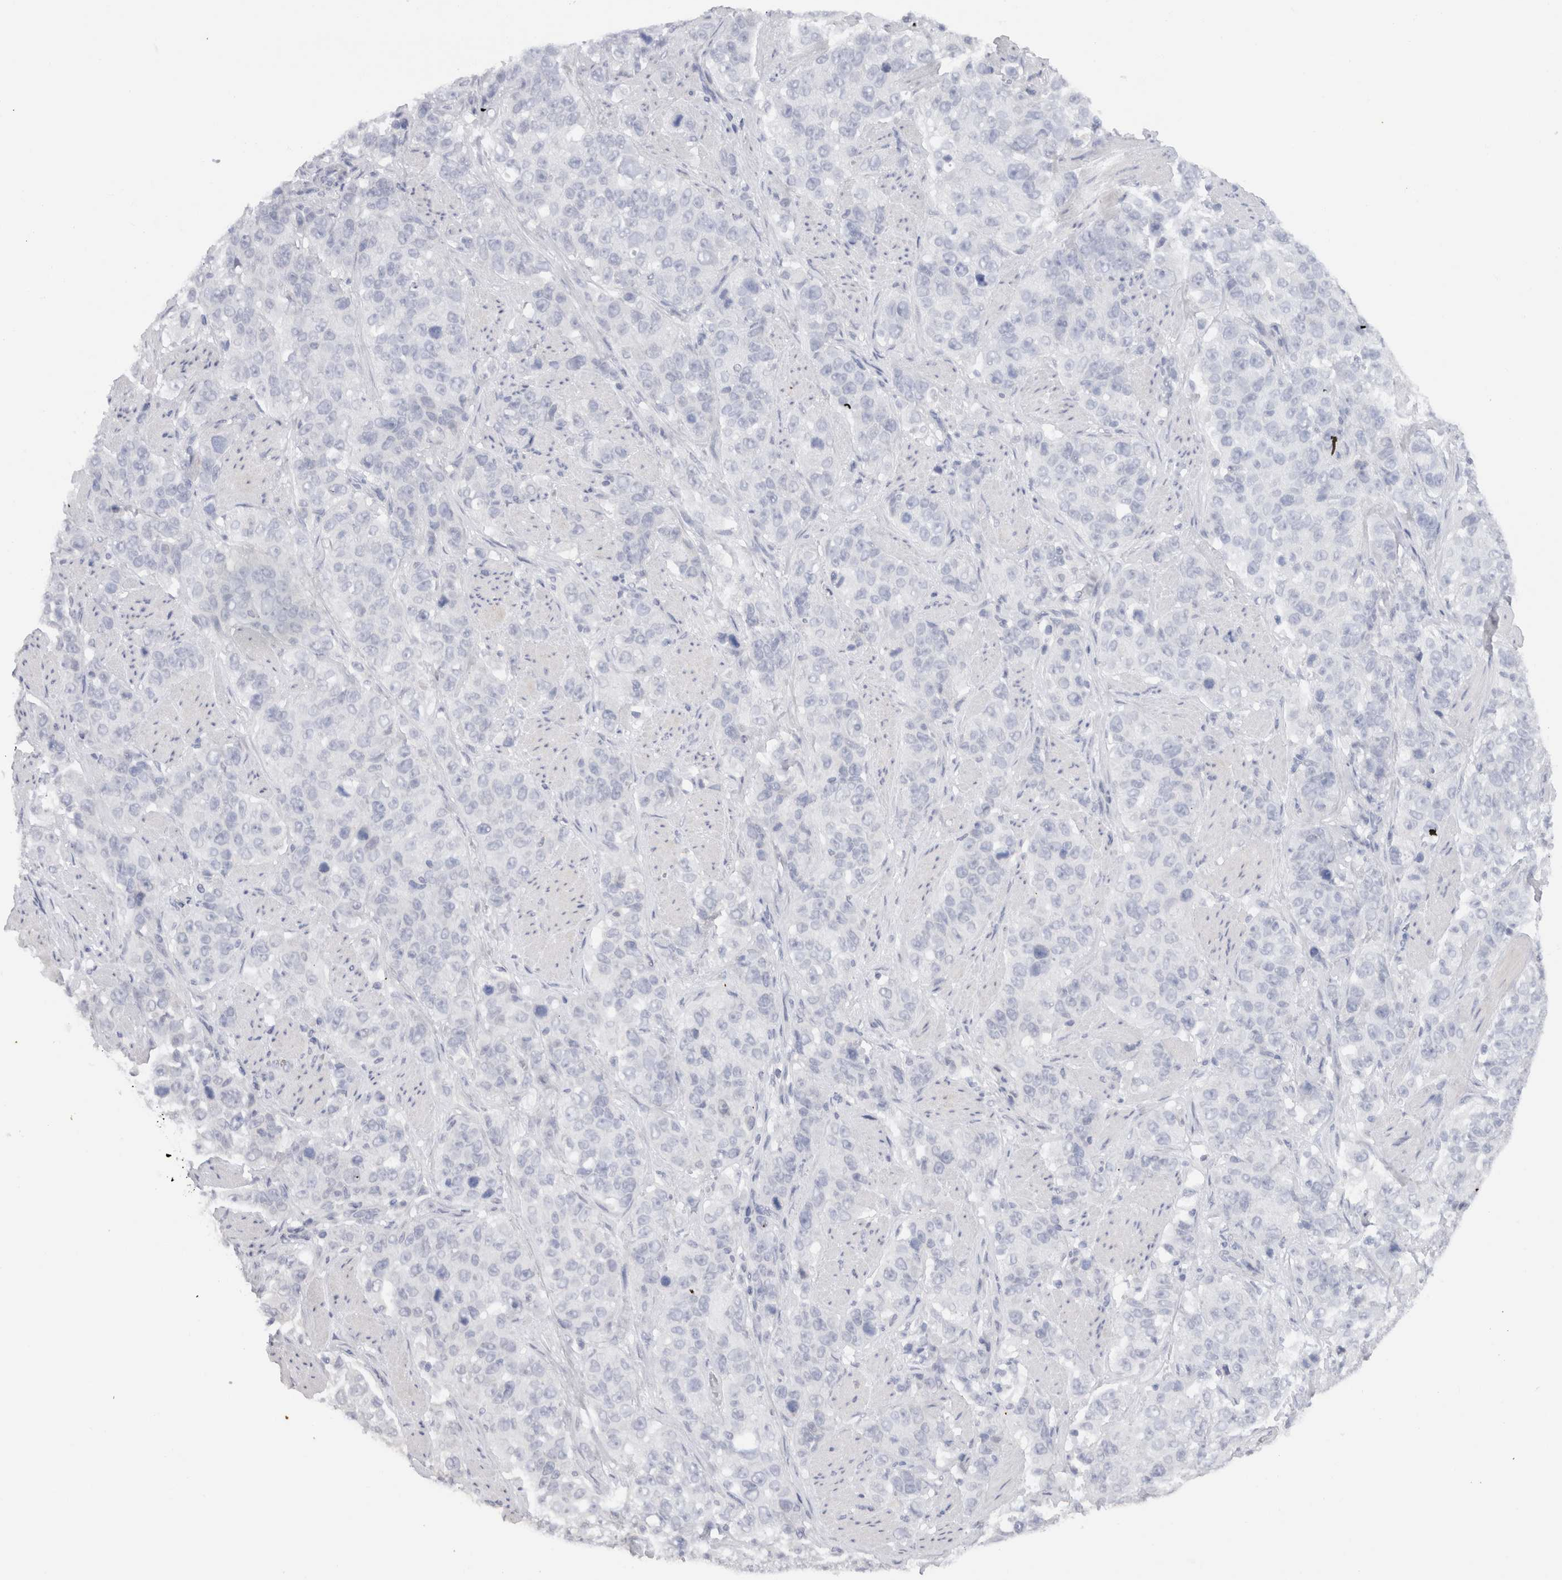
{"staining": {"intensity": "negative", "quantity": "none", "location": "none"}, "tissue": "stomach cancer", "cell_type": "Tumor cells", "image_type": "cancer", "snomed": [{"axis": "morphology", "description": "Adenocarcinoma, NOS"}, {"axis": "topography", "description": "Stomach"}], "caption": "There is no significant positivity in tumor cells of stomach cancer (adenocarcinoma).", "gene": "C9orf50", "patient": {"sex": "male", "age": 48}}